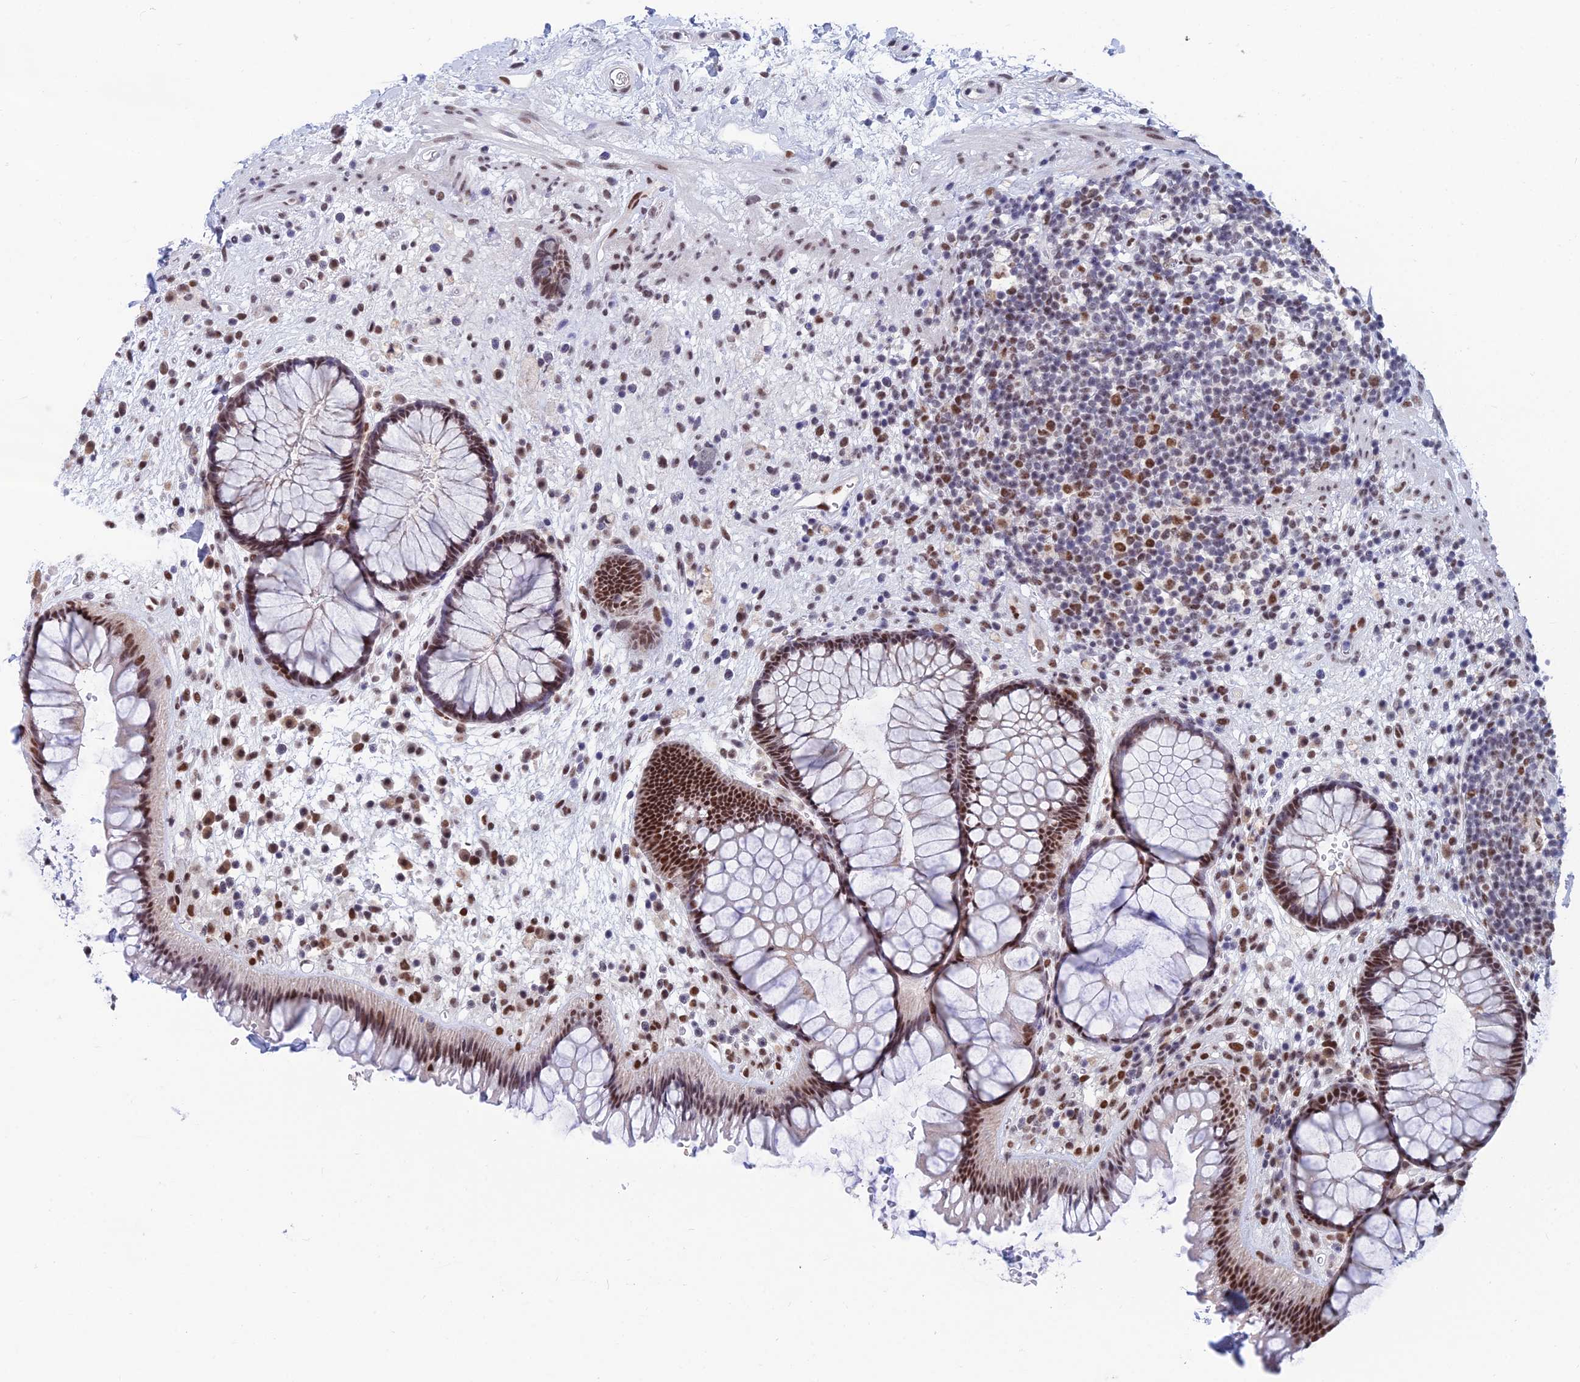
{"staining": {"intensity": "moderate", "quantity": ">75%", "location": "nuclear"}, "tissue": "rectum", "cell_type": "Glandular cells", "image_type": "normal", "snomed": [{"axis": "morphology", "description": "Normal tissue, NOS"}, {"axis": "topography", "description": "Rectum"}], "caption": "Glandular cells display moderate nuclear expression in about >75% of cells in benign rectum.", "gene": "NABP2", "patient": {"sex": "male", "age": 51}}